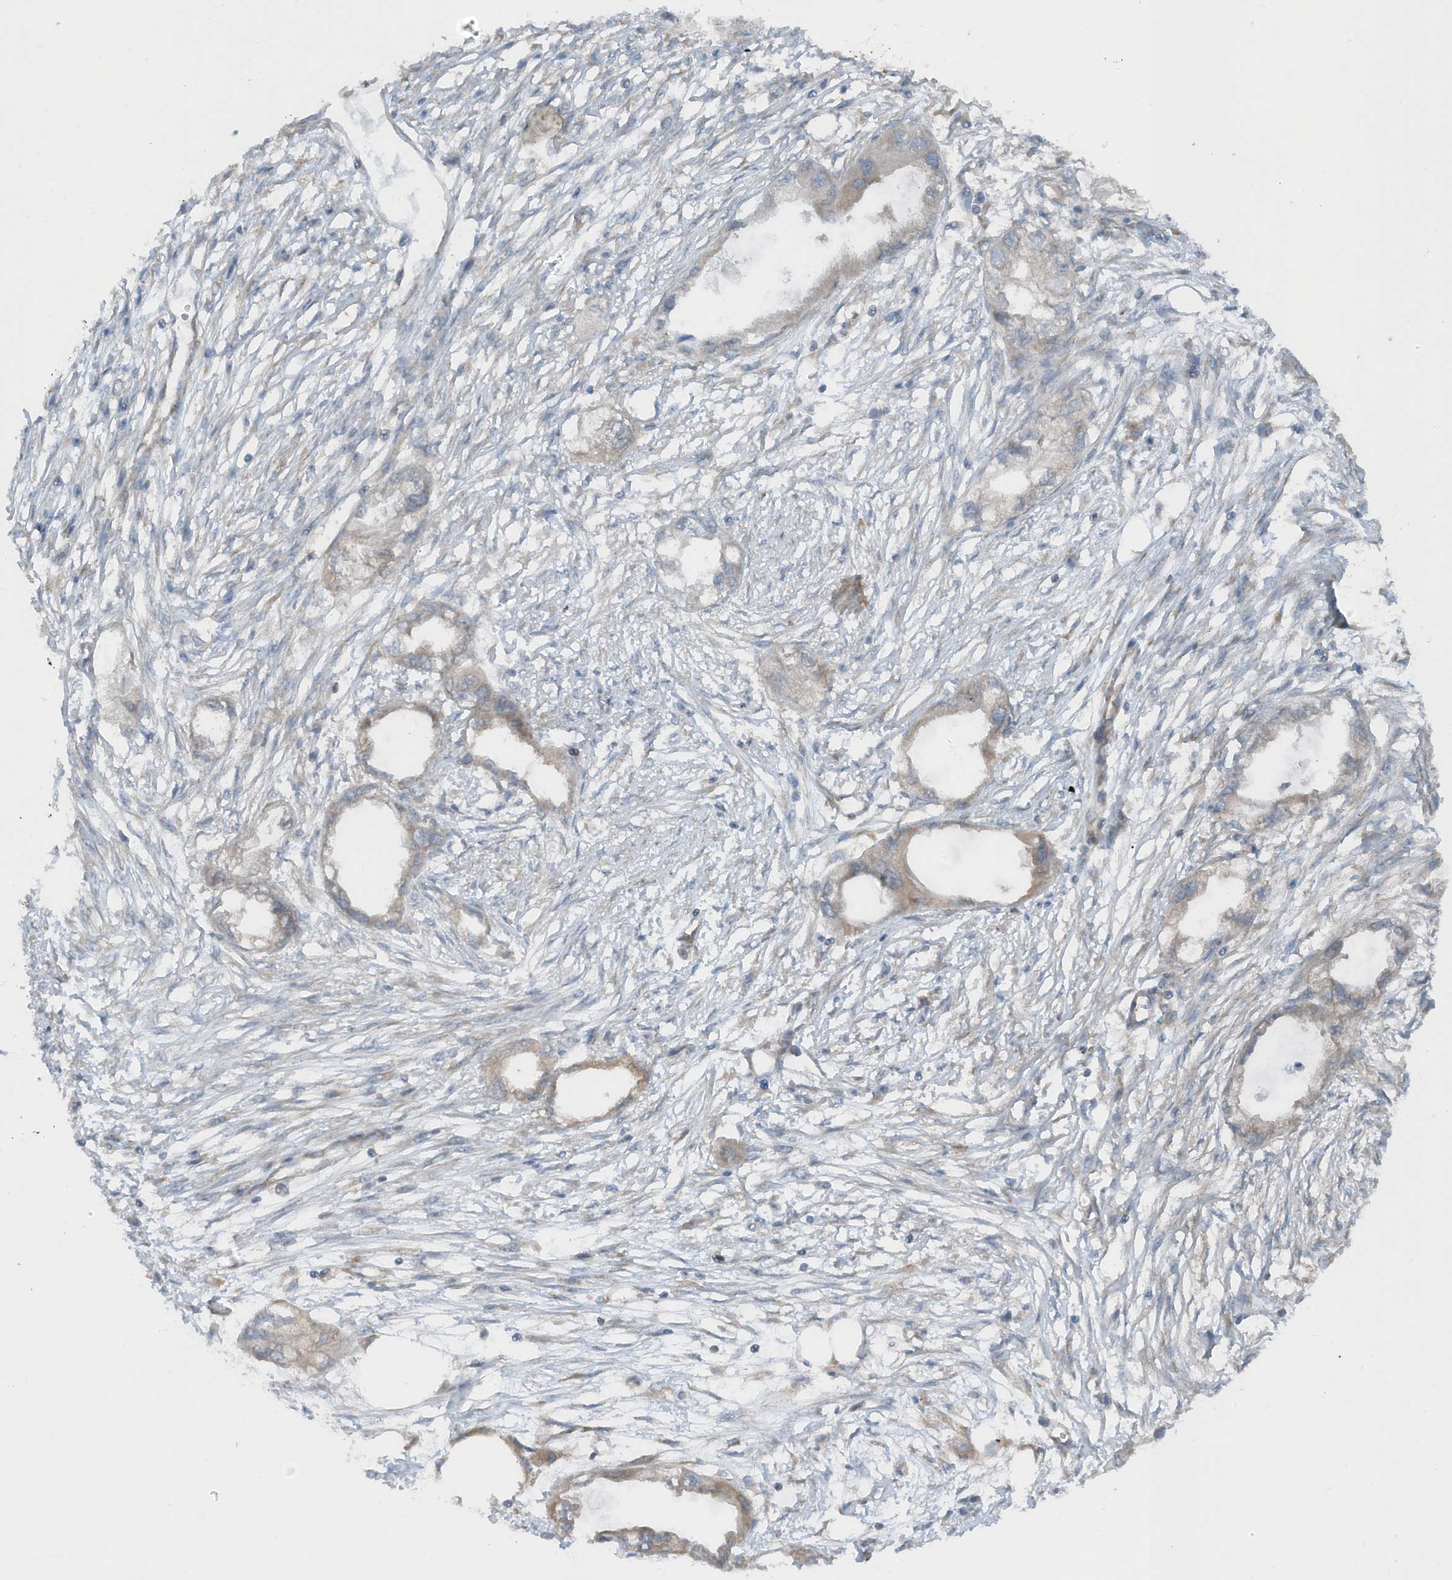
{"staining": {"intensity": "weak", "quantity": "25%-75%", "location": "cytoplasmic/membranous"}, "tissue": "endometrial cancer", "cell_type": "Tumor cells", "image_type": "cancer", "snomed": [{"axis": "morphology", "description": "Adenocarcinoma, NOS"}, {"axis": "morphology", "description": "Adenocarcinoma, metastatic, NOS"}, {"axis": "topography", "description": "Adipose tissue"}, {"axis": "topography", "description": "Endometrium"}], "caption": "A brown stain shows weak cytoplasmic/membranous positivity of a protein in human endometrial cancer (metastatic adenocarcinoma) tumor cells.", "gene": "TXNDC9", "patient": {"sex": "female", "age": 67}}